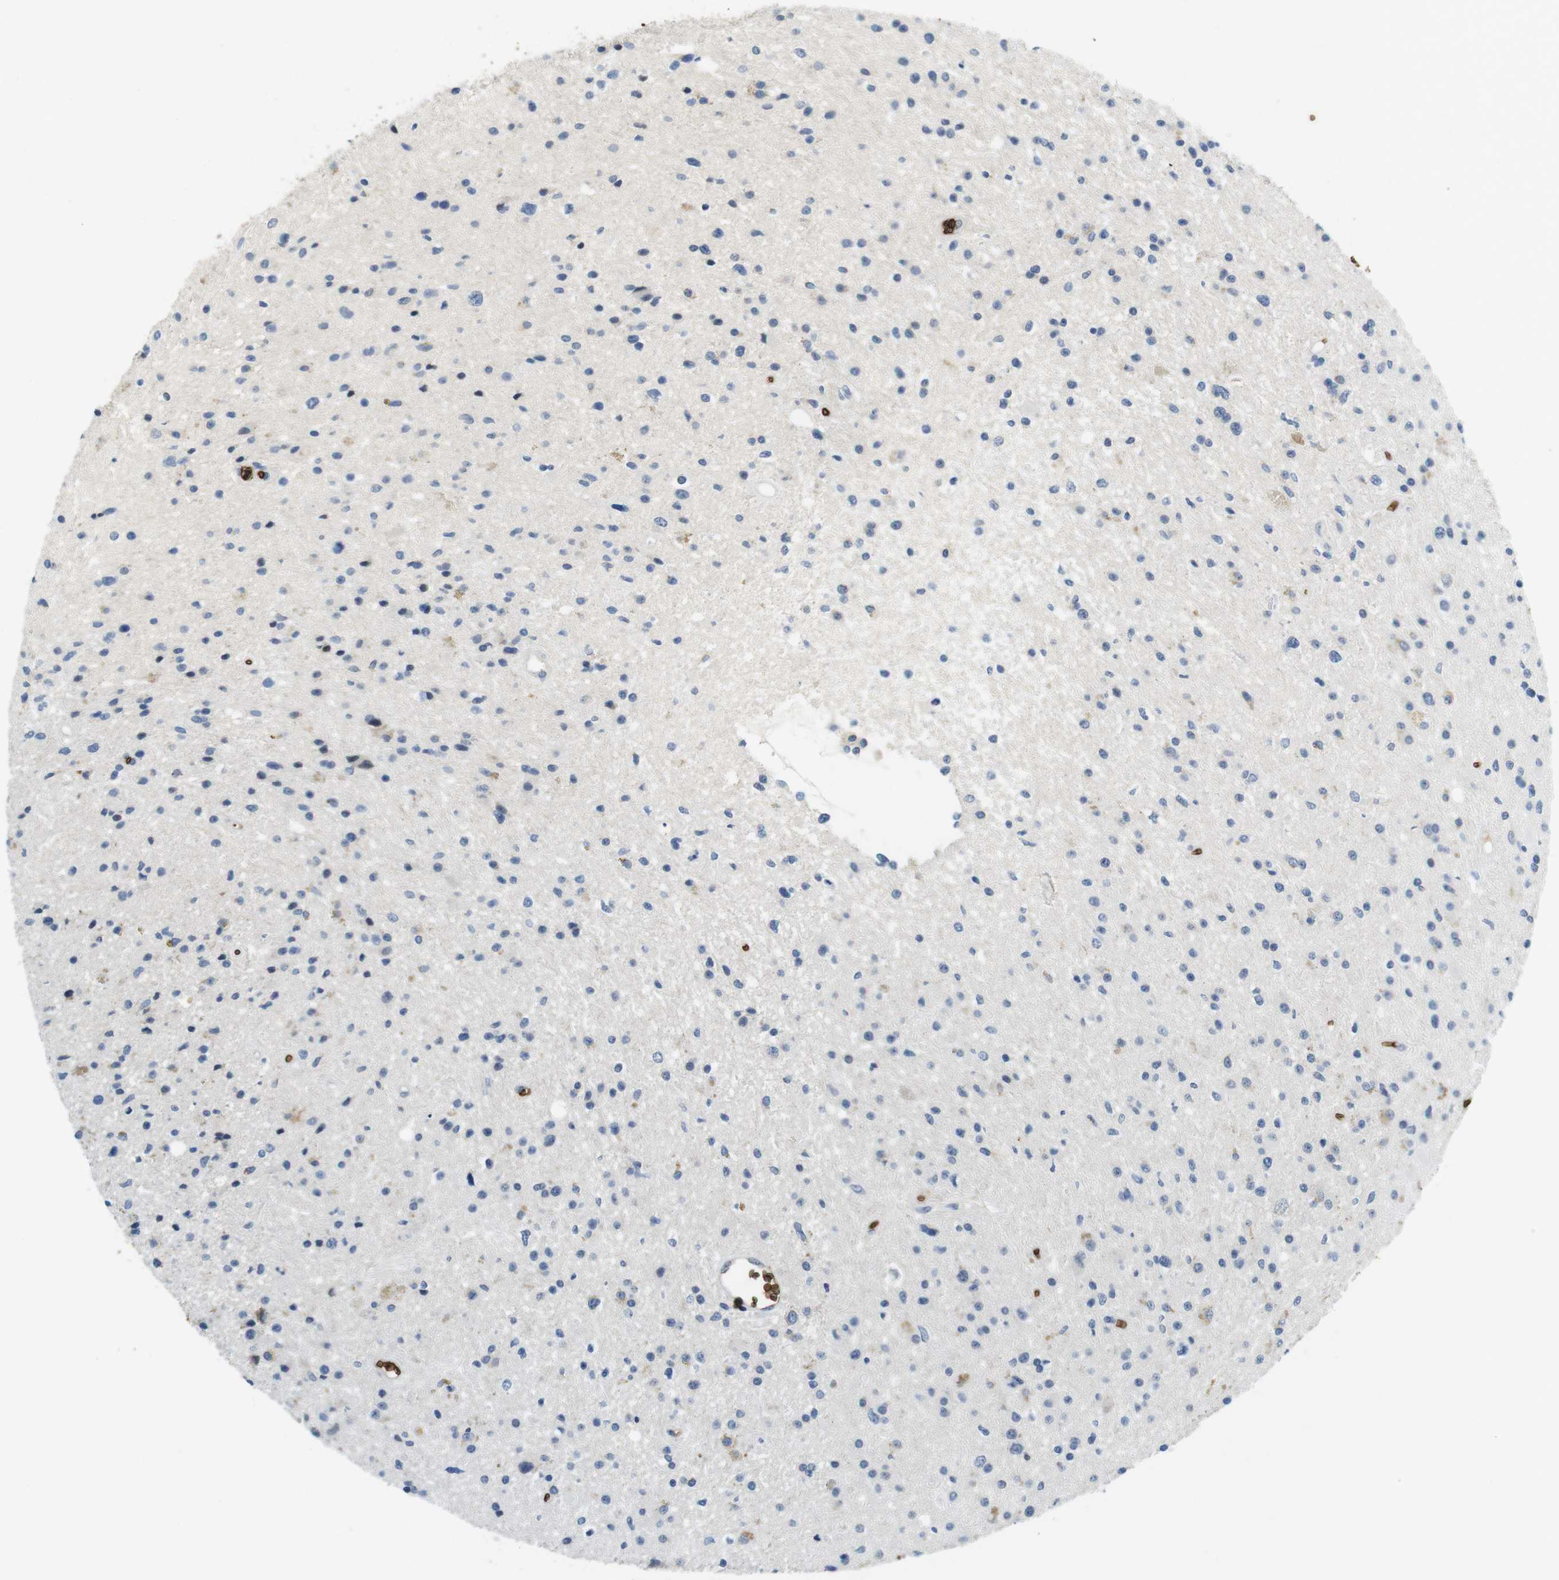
{"staining": {"intensity": "negative", "quantity": "none", "location": "none"}, "tissue": "glioma", "cell_type": "Tumor cells", "image_type": "cancer", "snomed": [{"axis": "morphology", "description": "Glioma, malignant, High grade"}, {"axis": "topography", "description": "Brain"}], "caption": "A histopathology image of human malignant glioma (high-grade) is negative for staining in tumor cells.", "gene": "SLC4A1", "patient": {"sex": "male", "age": 33}}